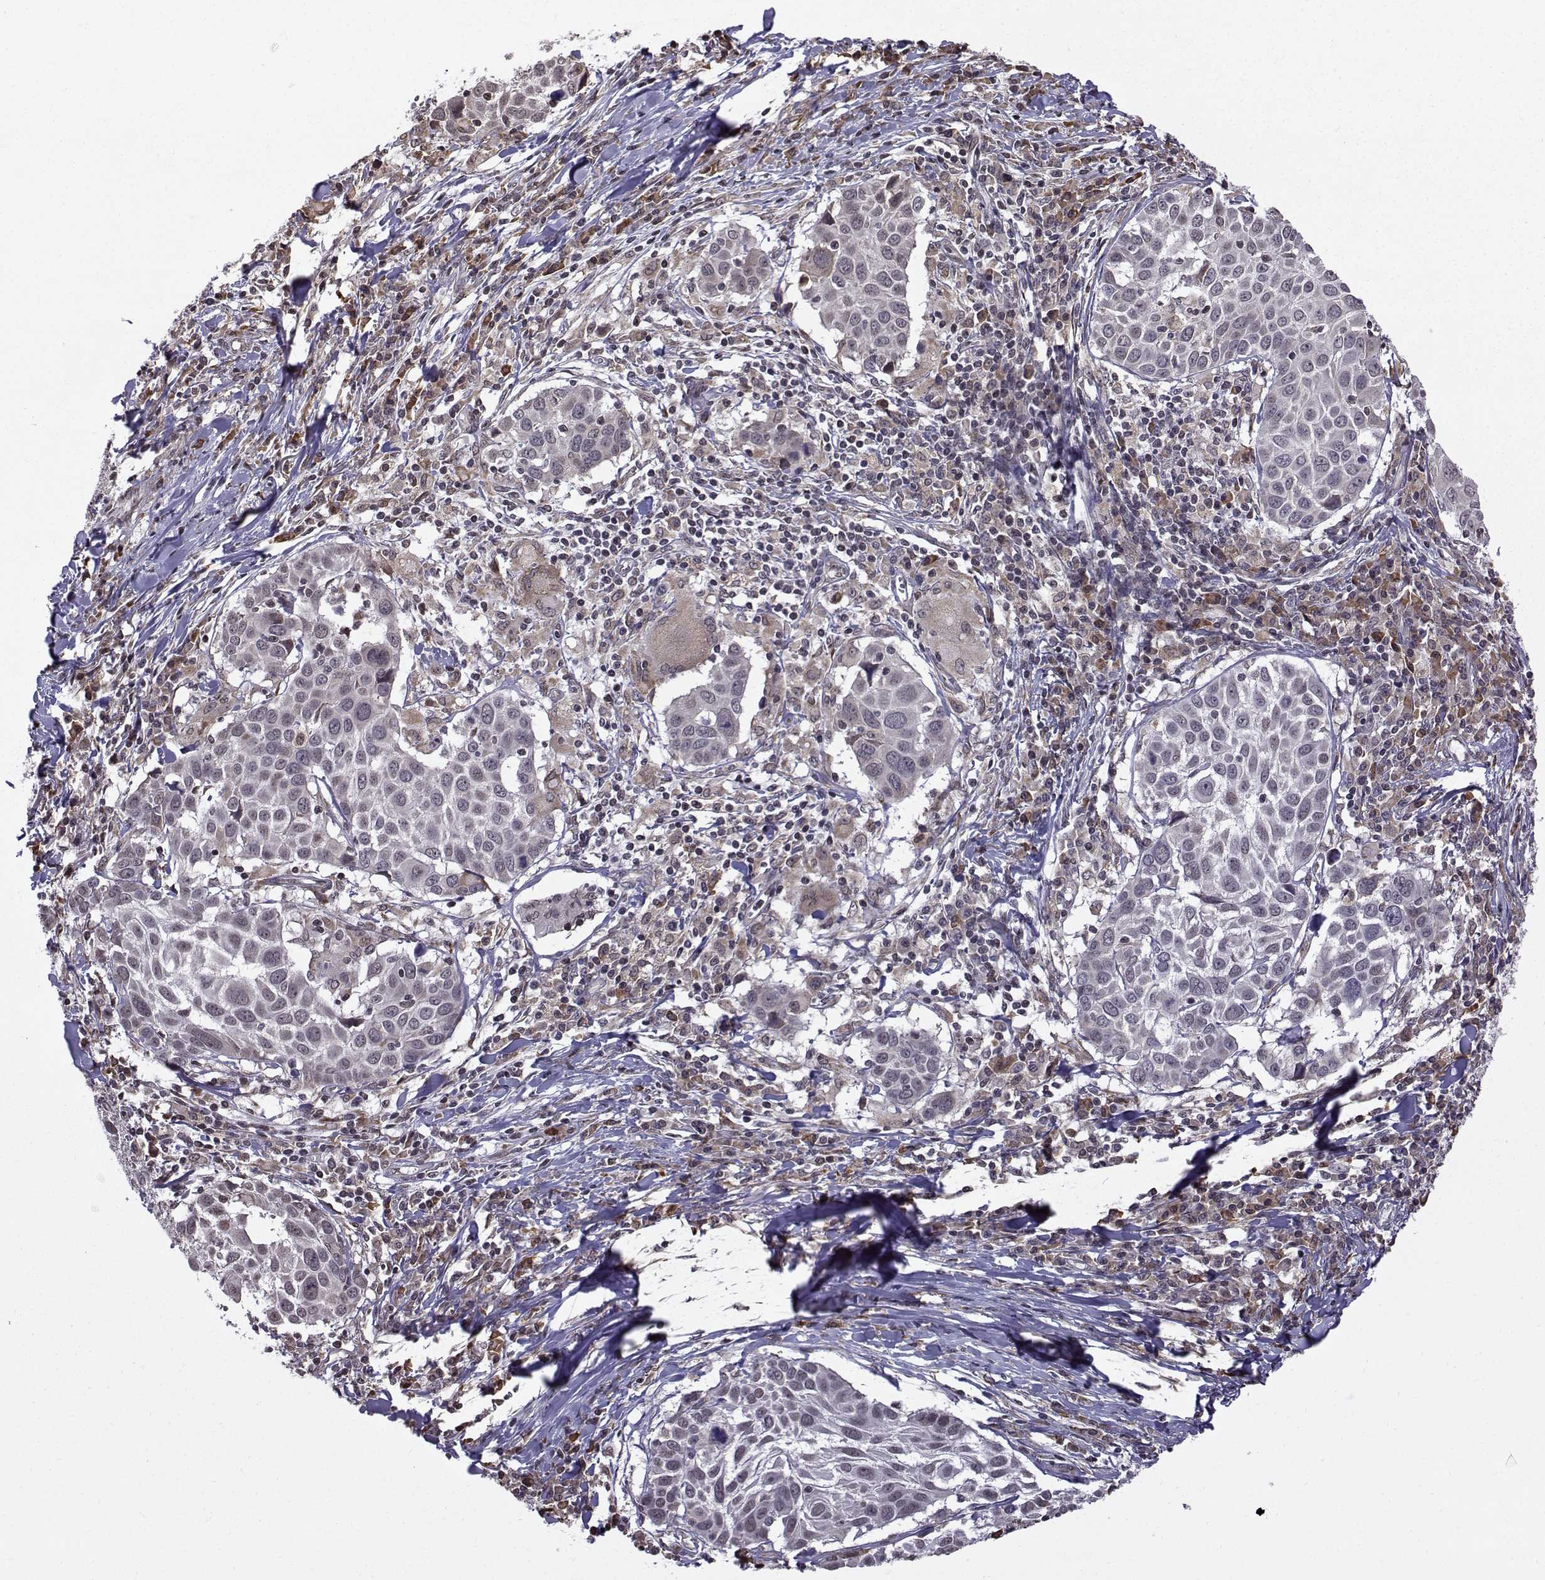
{"staining": {"intensity": "negative", "quantity": "none", "location": "none"}, "tissue": "lung cancer", "cell_type": "Tumor cells", "image_type": "cancer", "snomed": [{"axis": "morphology", "description": "Squamous cell carcinoma, NOS"}, {"axis": "topography", "description": "Lung"}], "caption": "Tumor cells are negative for brown protein staining in lung cancer (squamous cell carcinoma).", "gene": "EZH1", "patient": {"sex": "male", "age": 57}}